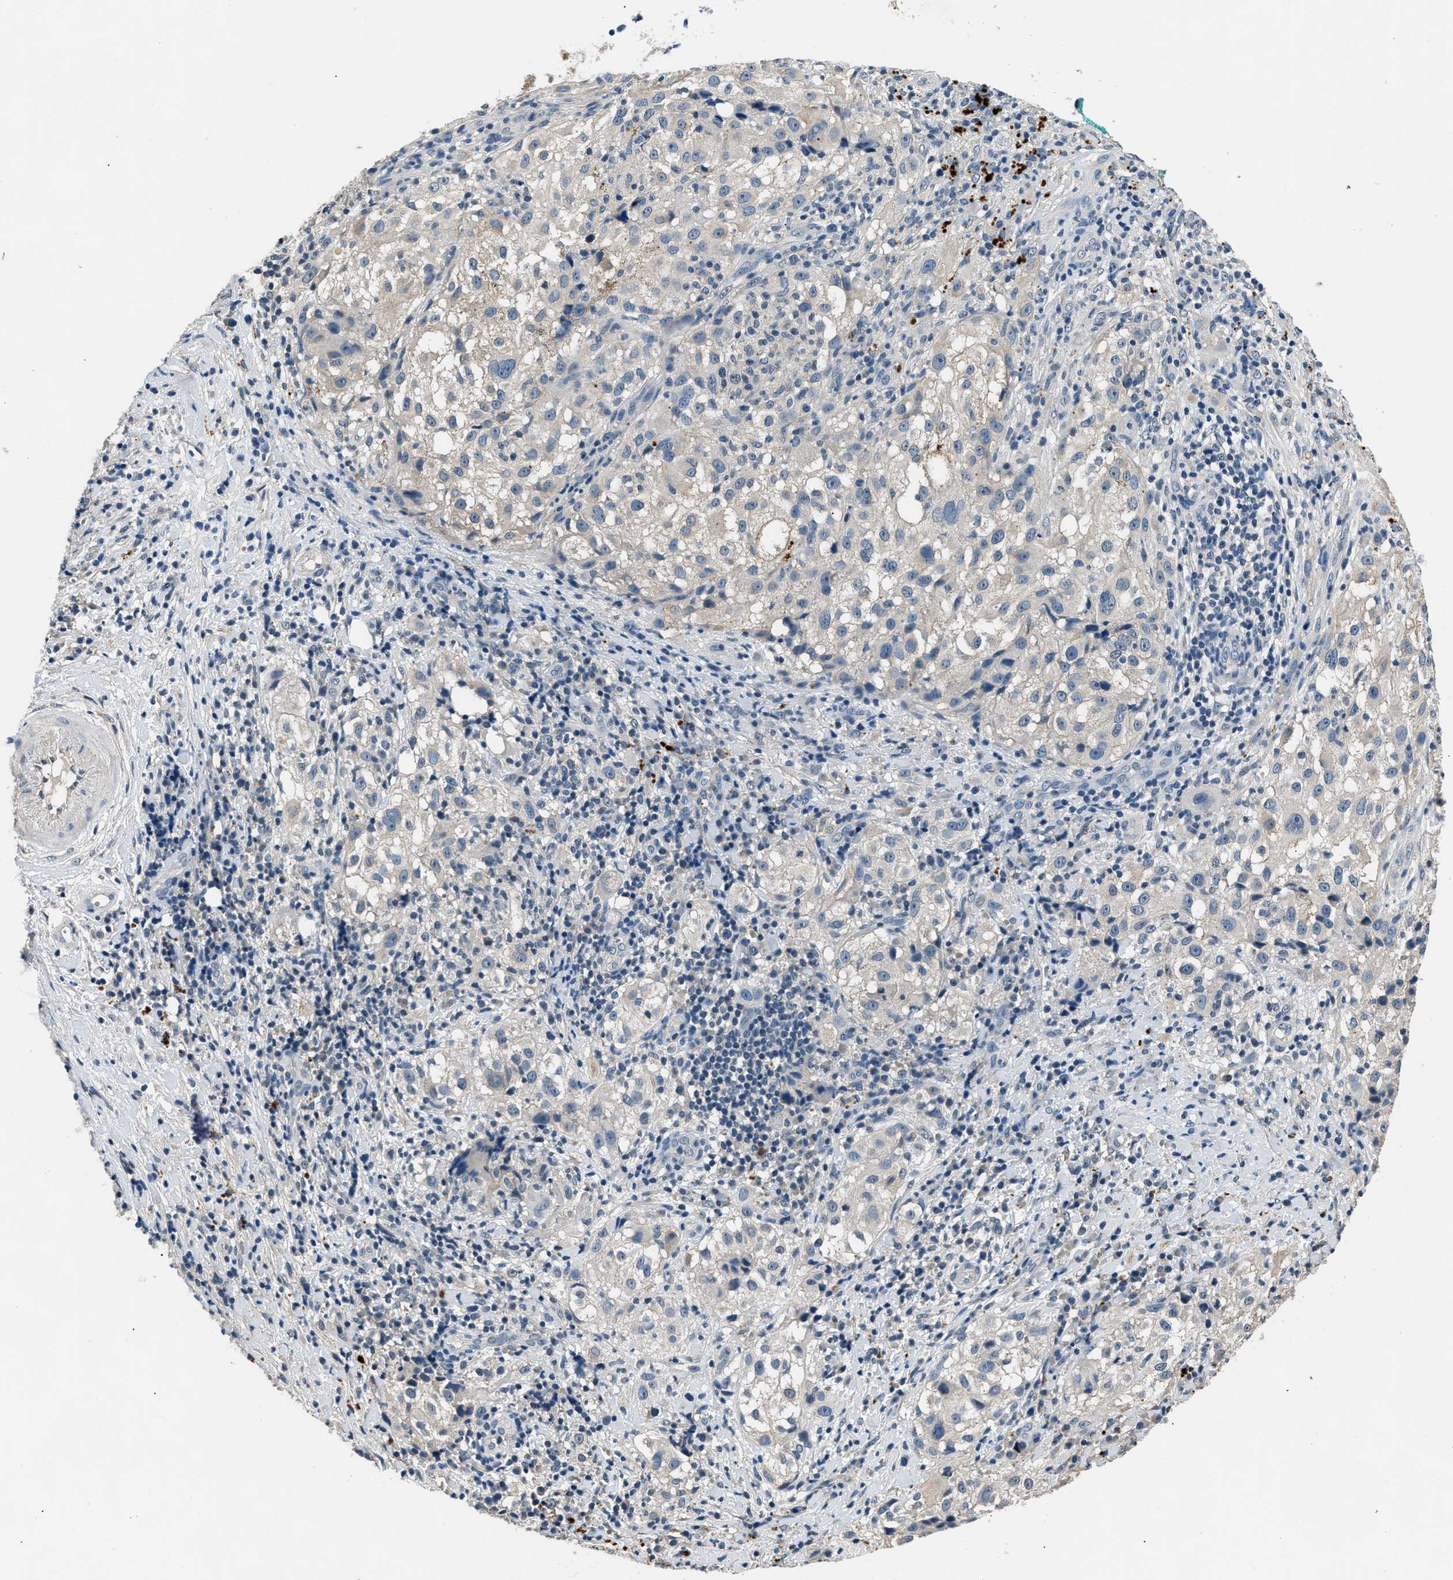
{"staining": {"intensity": "negative", "quantity": "none", "location": "none"}, "tissue": "melanoma", "cell_type": "Tumor cells", "image_type": "cancer", "snomed": [{"axis": "morphology", "description": "Necrosis, NOS"}, {"axis": "morphology", "description": "Malignant melanoma, NOS"}, {"axis": "topography", "description": "Skin"}], "caption": "High power microscopy image of an immunohistochemistry photomicrograph of melanoma, revealing no significant positivity in tumor cells.", "gene": "INHA", "patient": {"sex": "female", "age": 87}}